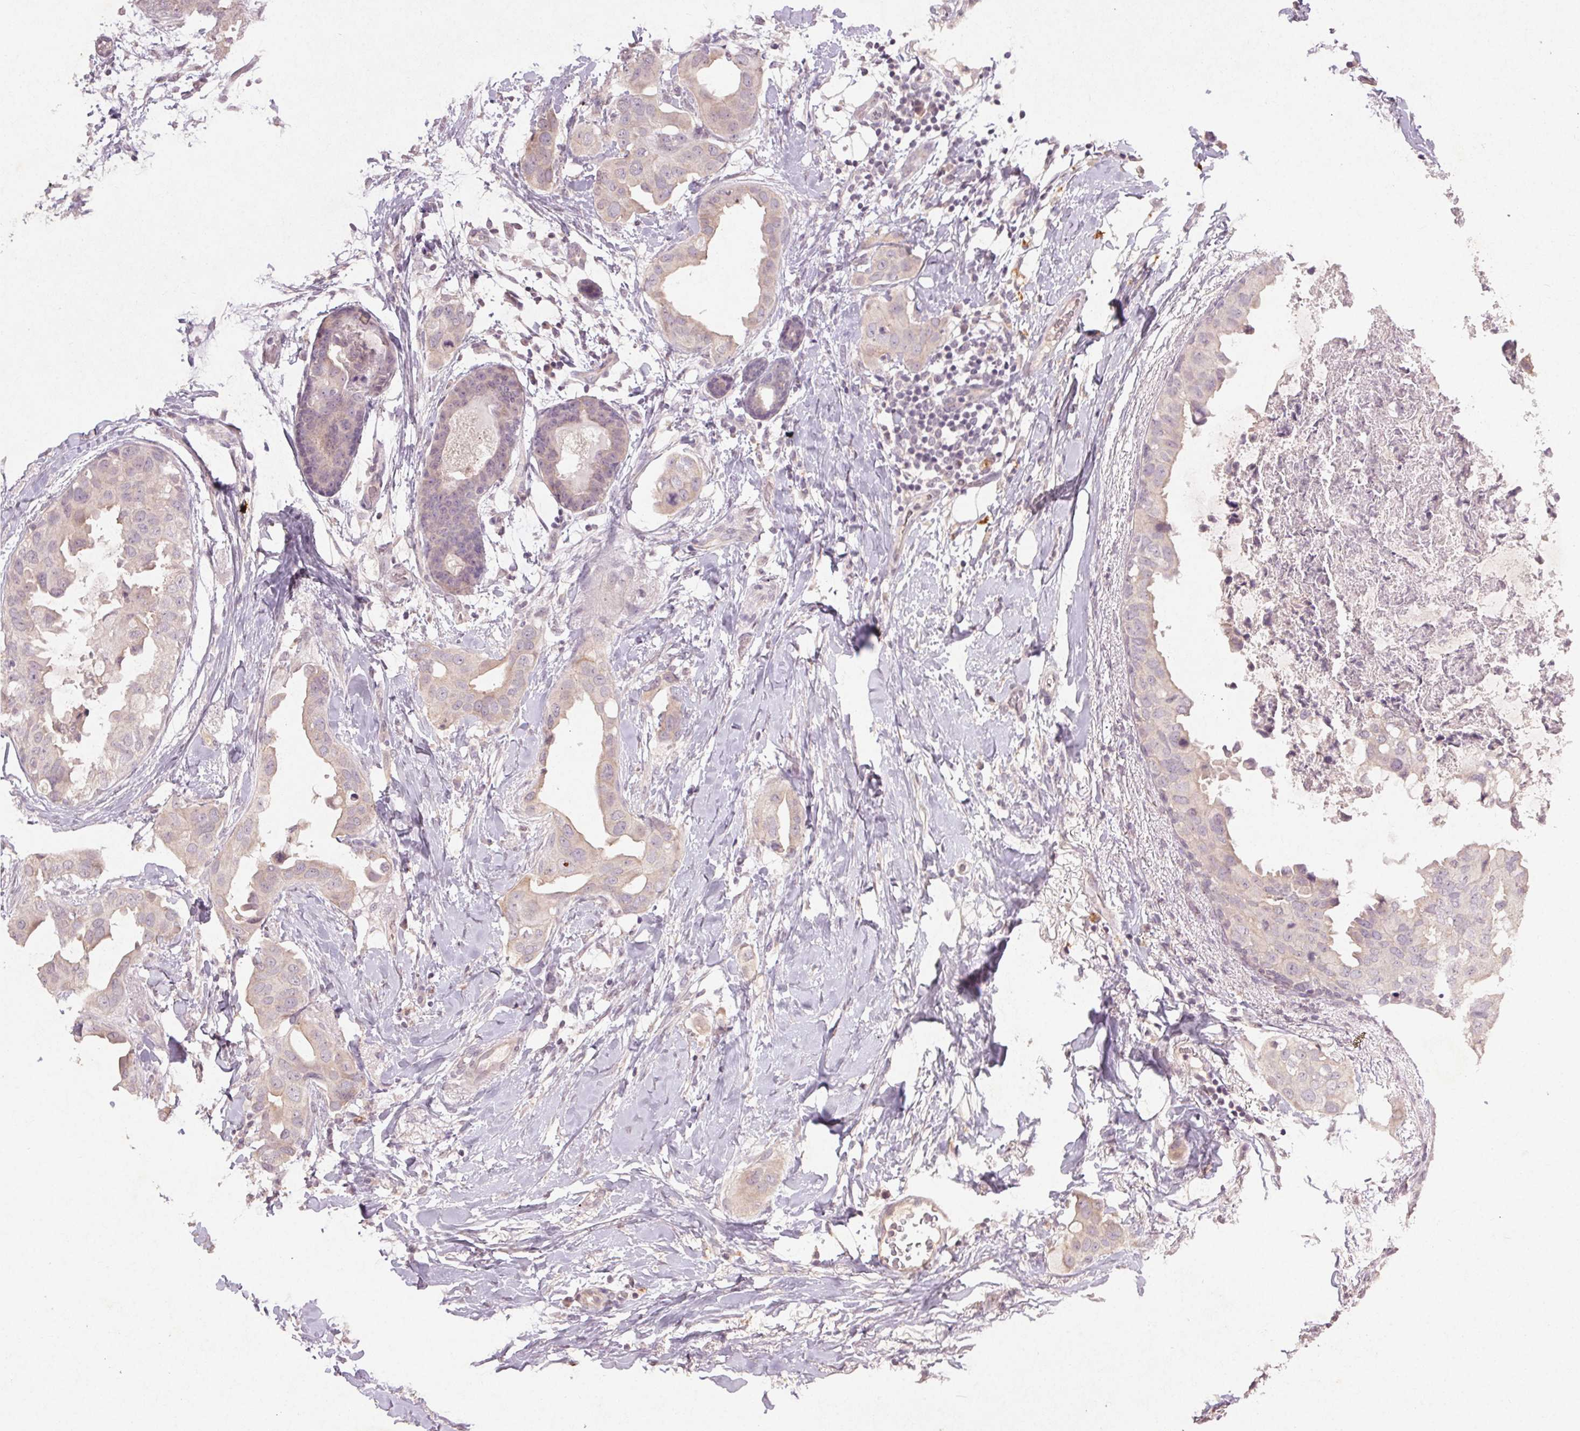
{"staining": {"intensity": "weak", "quantity": "<25%", "location": "cytoplasmic/membranous"}, "tissue": "breast cancer", "cell_type": "Tumor cells", "image_type": "cancer", "snomed": [{"axis": "morphology", "description": "Normal tissue, NOS"}, {"axis": "morphology", "description": "Duct carcinoma"}, {"axis": "topography", "description": "Breast"}], "caption": "An image of breast infiltrating ductal carcinoma stained for a protein shows no brown staining in tumor cells.", "gene": "KLRC3", "patient": {"sex": "female", "age": 40}}